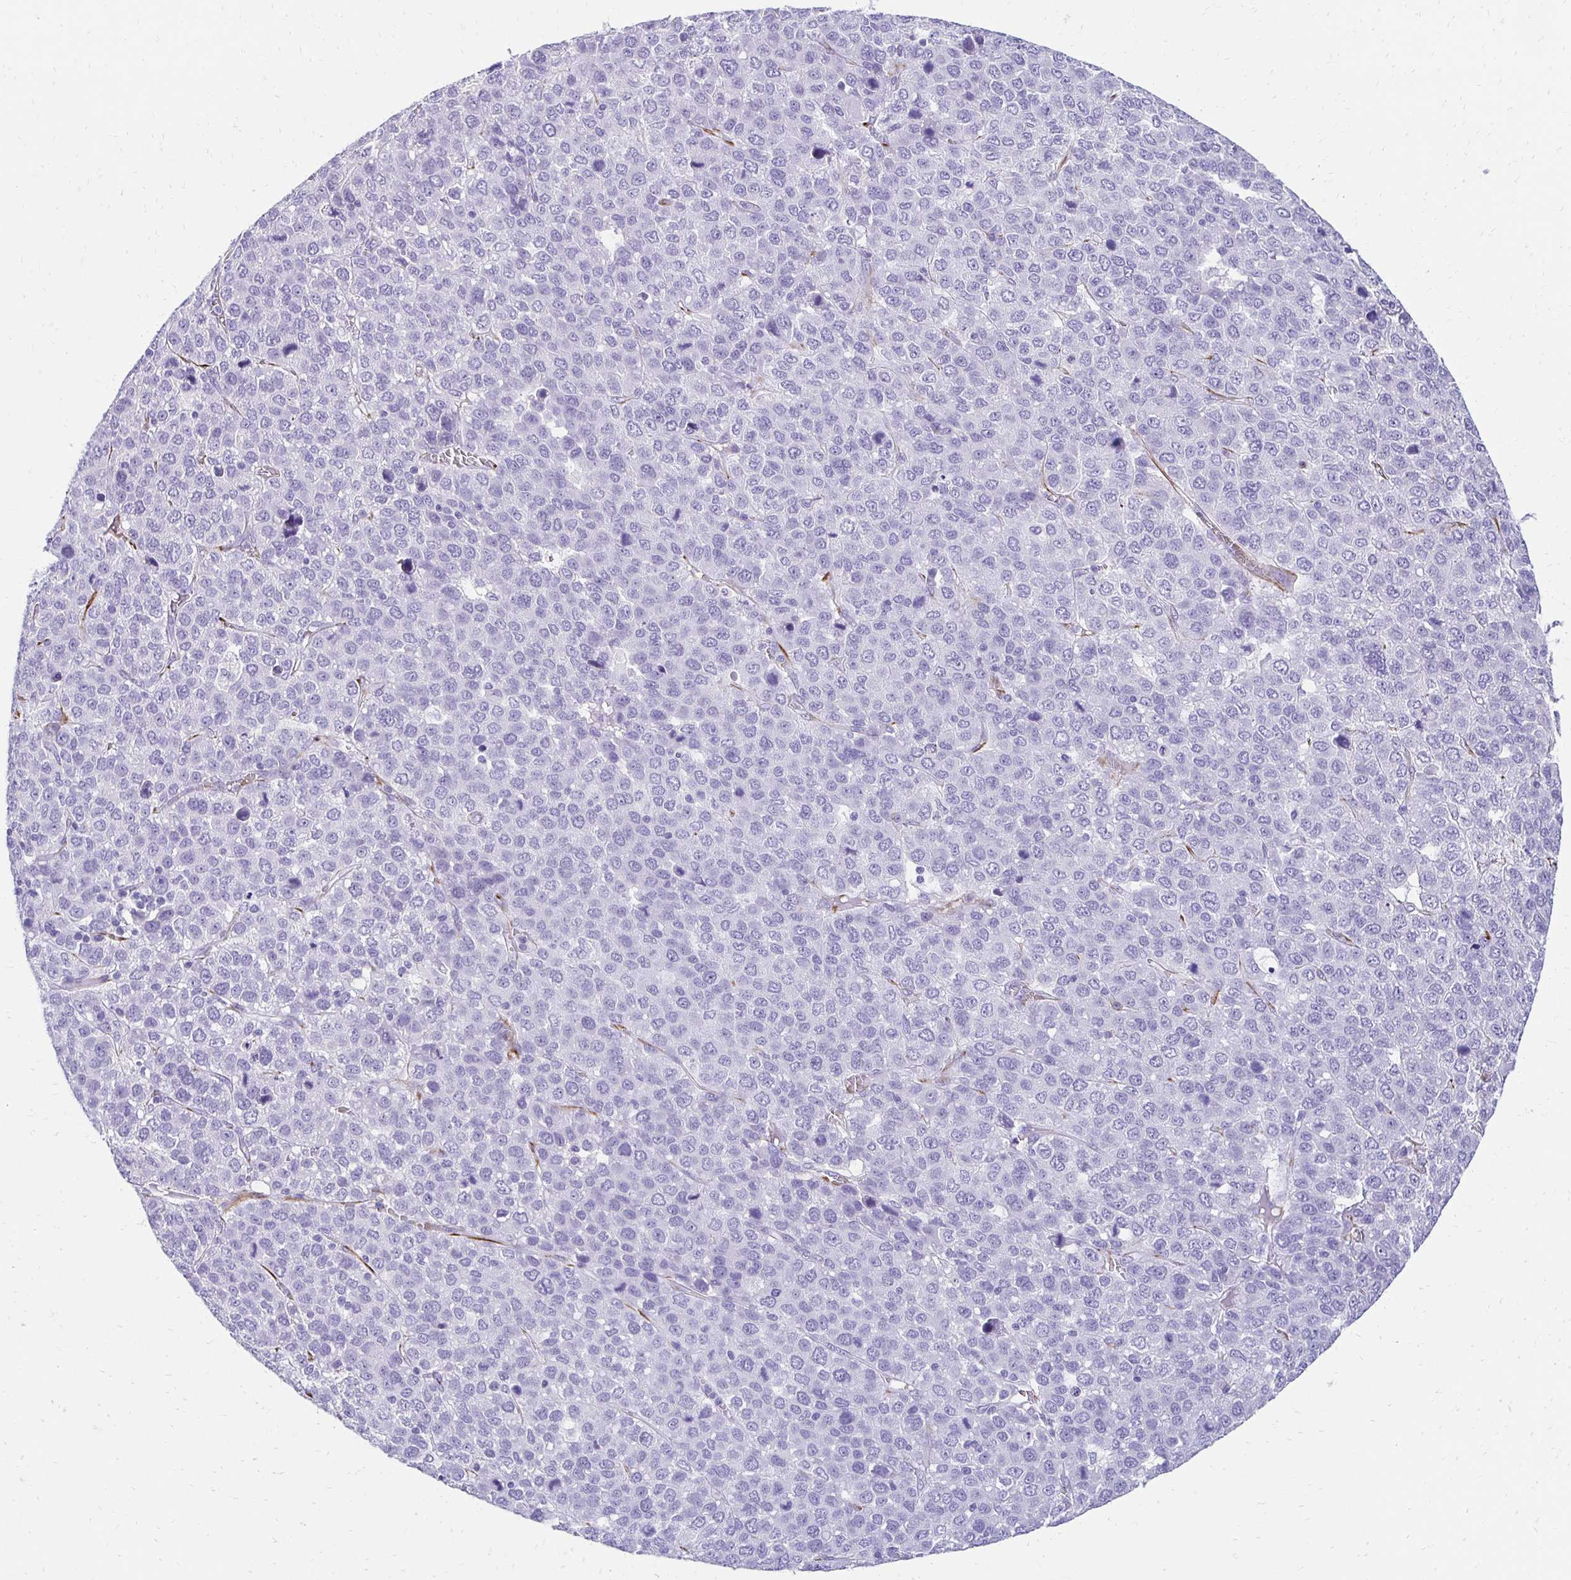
{"staining": {"intensity": "negative", "quantity": "none", "location": "none"}, "tissue": "liver cancer", "cell_type": "Tumor cells", "image_type": "cancer", "snomed": [{"axis": "morphology", "description": "Carcinoma, Hepatocellular, NOS"}, {"axis": "topography", "description": "Liver"}], "caption": "This is an immunohistochemistry photomicrograph of liver cancer. There is no expression in tumor cells.", "gene": "TMEM54", "patient": {"sex": "male", "age": 69}}